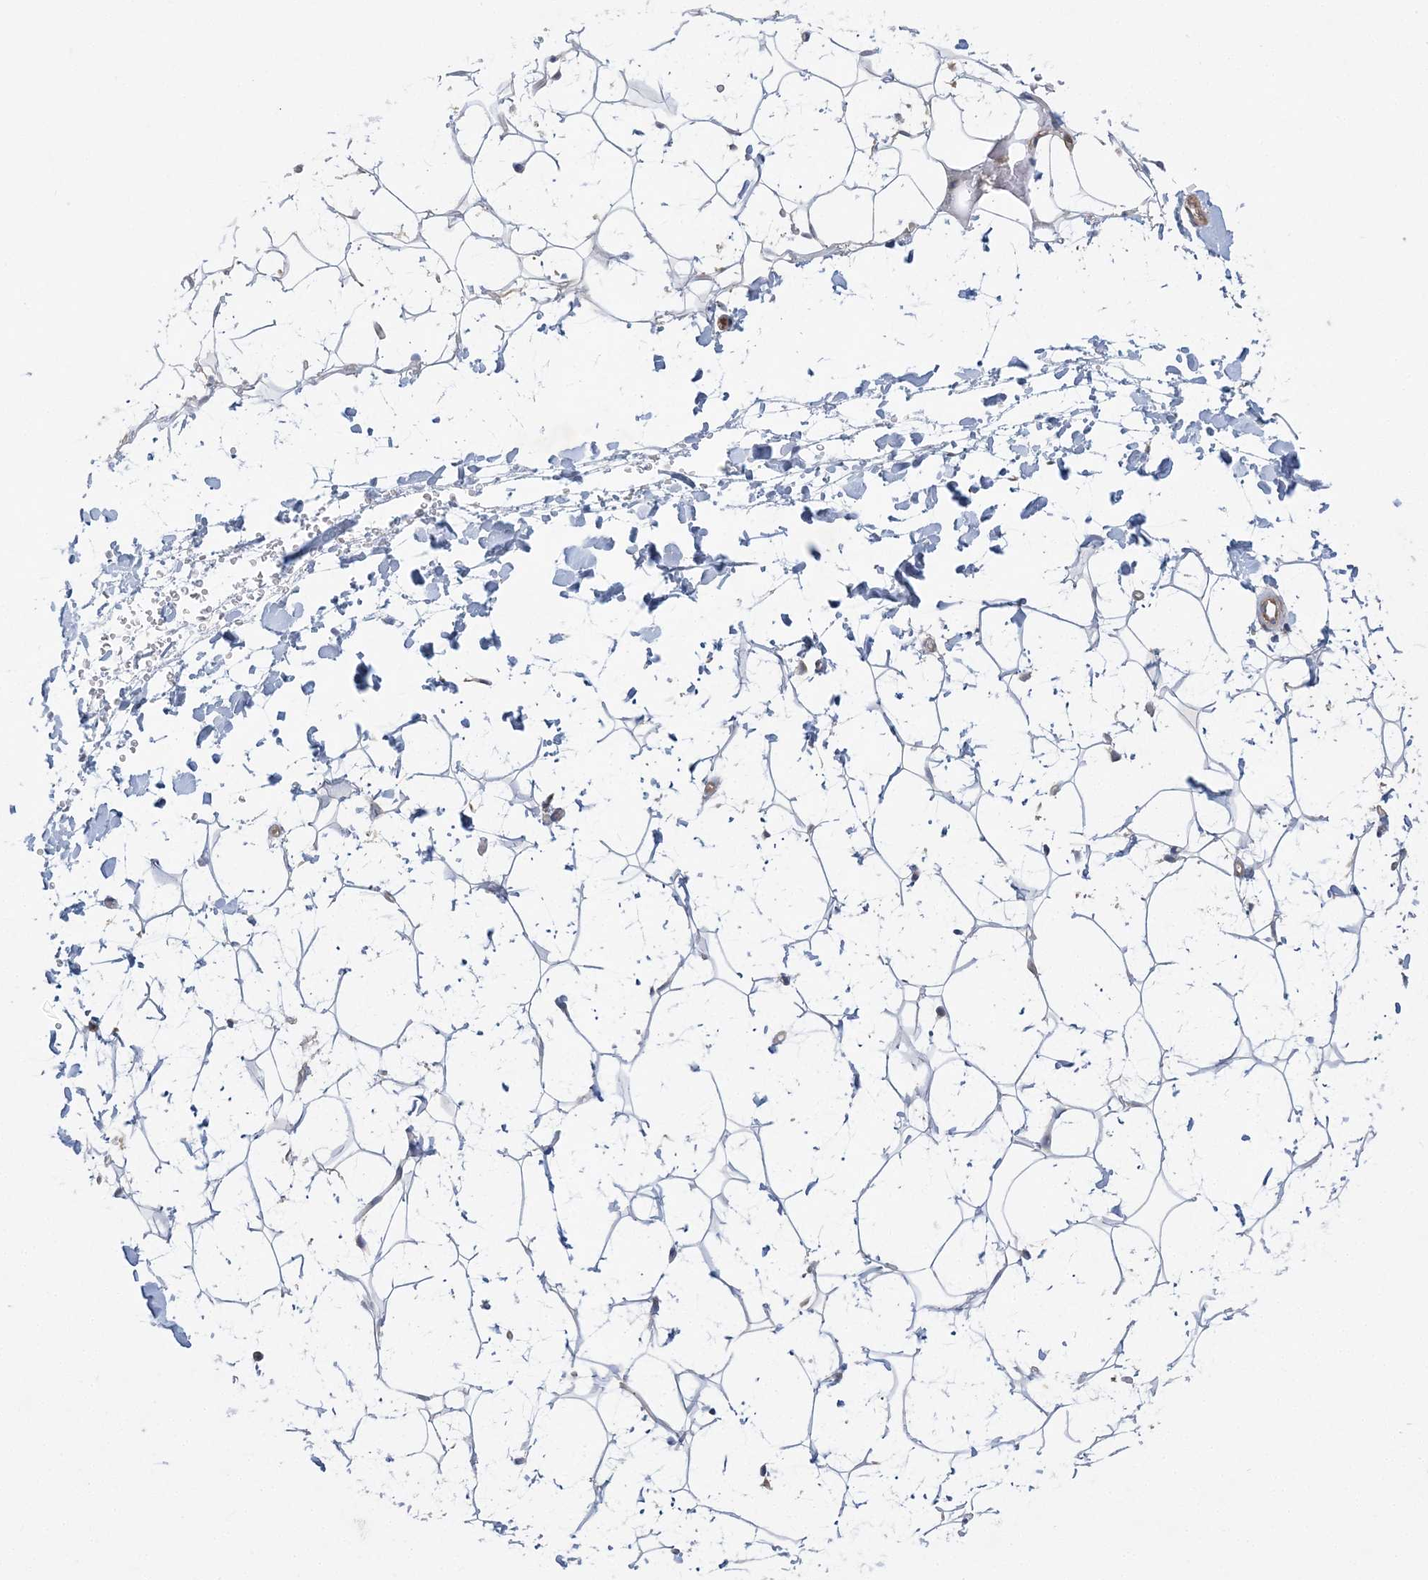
{"staining": {"intensity": "negative", "quantity": "none", "location": "none"}, "tissue": "adipose tissue", "cell_type": "Adipocytes", "image_type": "normal", "snomed": [{"axis": "morphology", "description": "Normal tissue, NOS"}, {"axis": "topography", "description": "Breast"}], "caption": "Protein analysis of benign adipose tissue shows no significant staining in adipocytes.", "gene": "MAP4K5", "patient": {"sex": "female", "age": 26}}